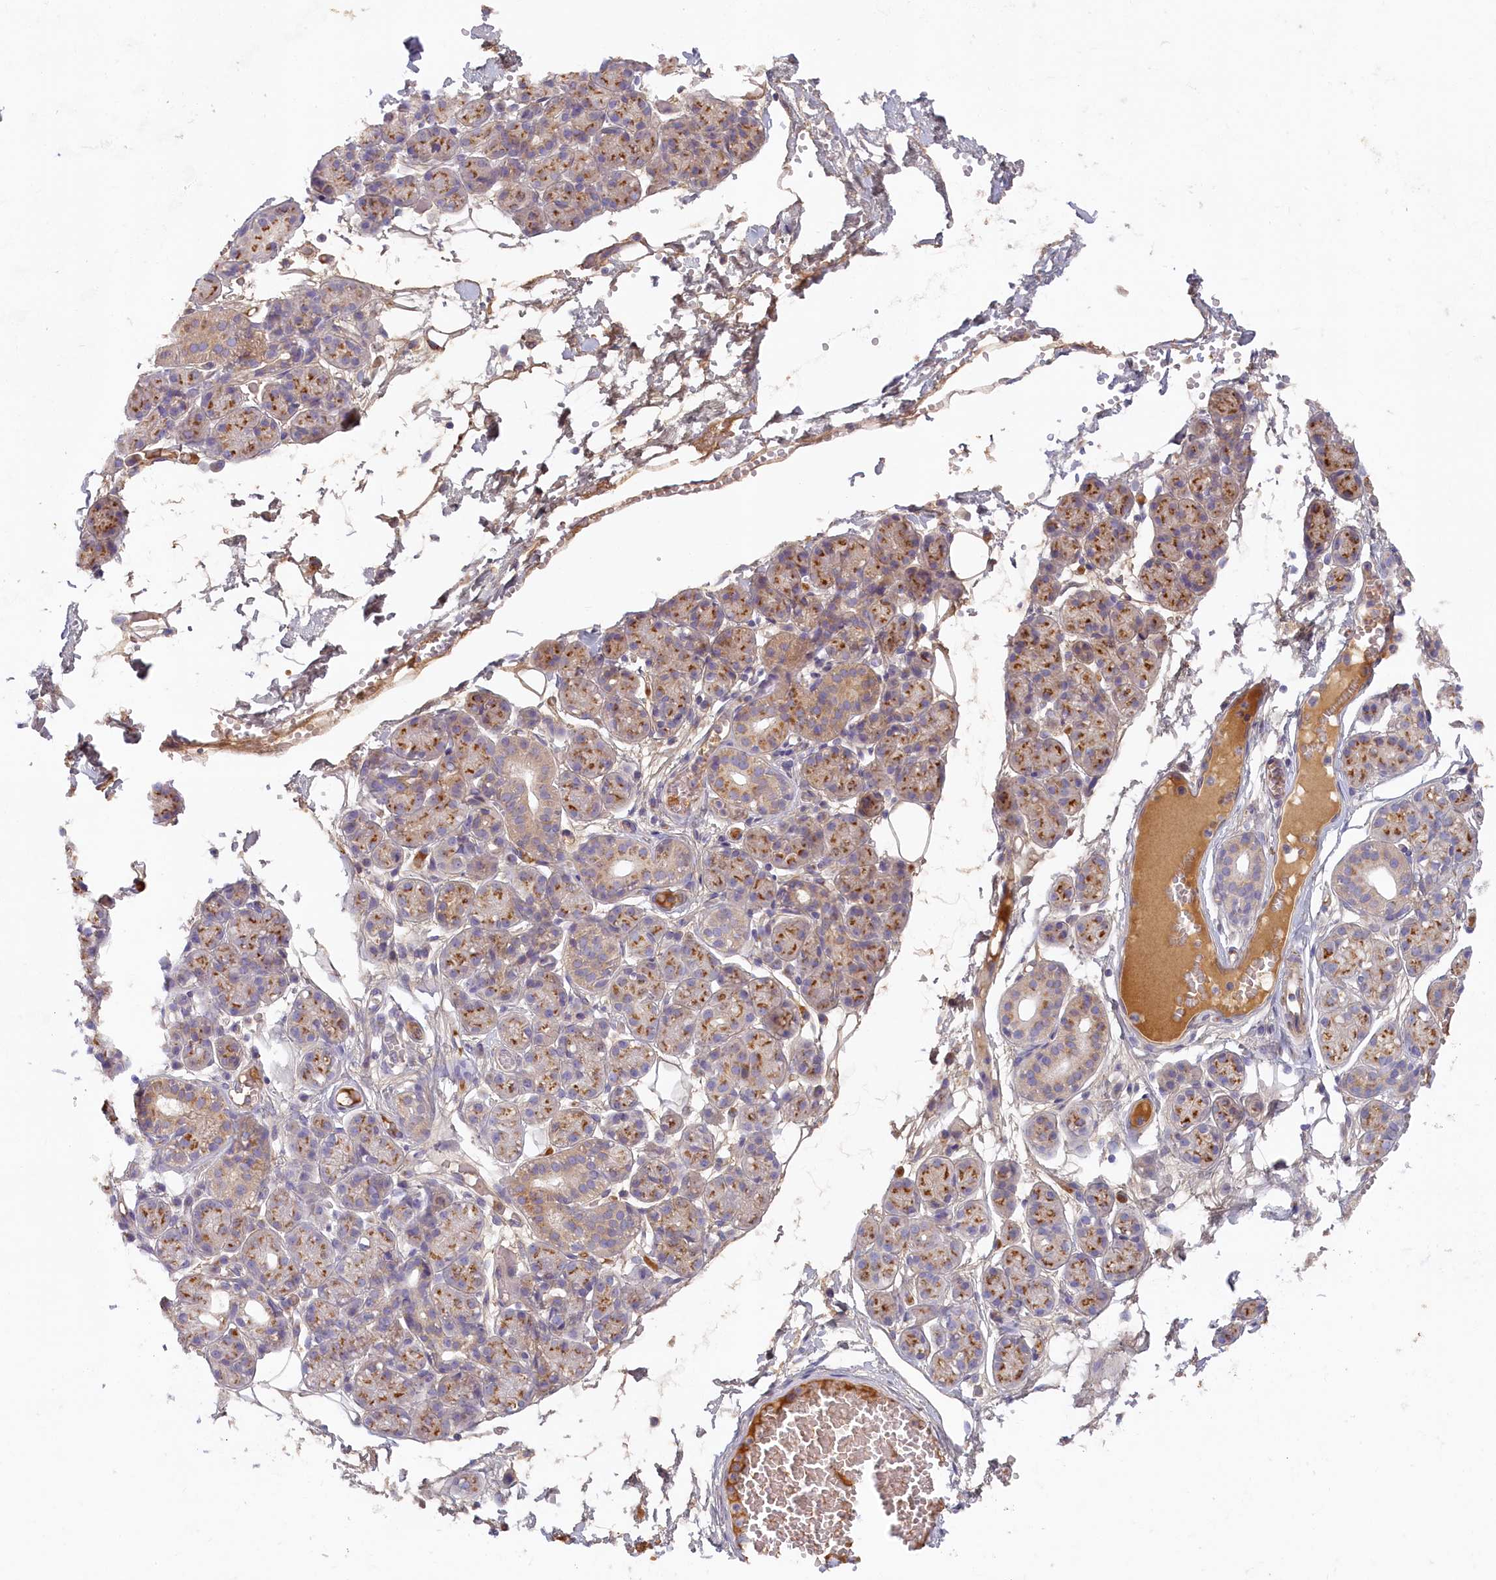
{"staining": {"intensity": "moderate", "quantity": "25%-75%", "location": "cytoplasmic/membranous"}, "tissue": "salivary gland", "cell_type": "Glandular cells", "image_type": "normal", "snomed": [{"axis": "morphology", "description": "Normal tissue, NOS"}, {"axis": "topography", "description": "Salivary gland"}], "caption": "Immunohistochemical staining of benign salivary gland reveals moderate cytoplasmic/membranous protein positivity in approximately 25%-75% of glandular cells.", "gene": "STX16", "patient": {"sex": "male", "age": 63}}